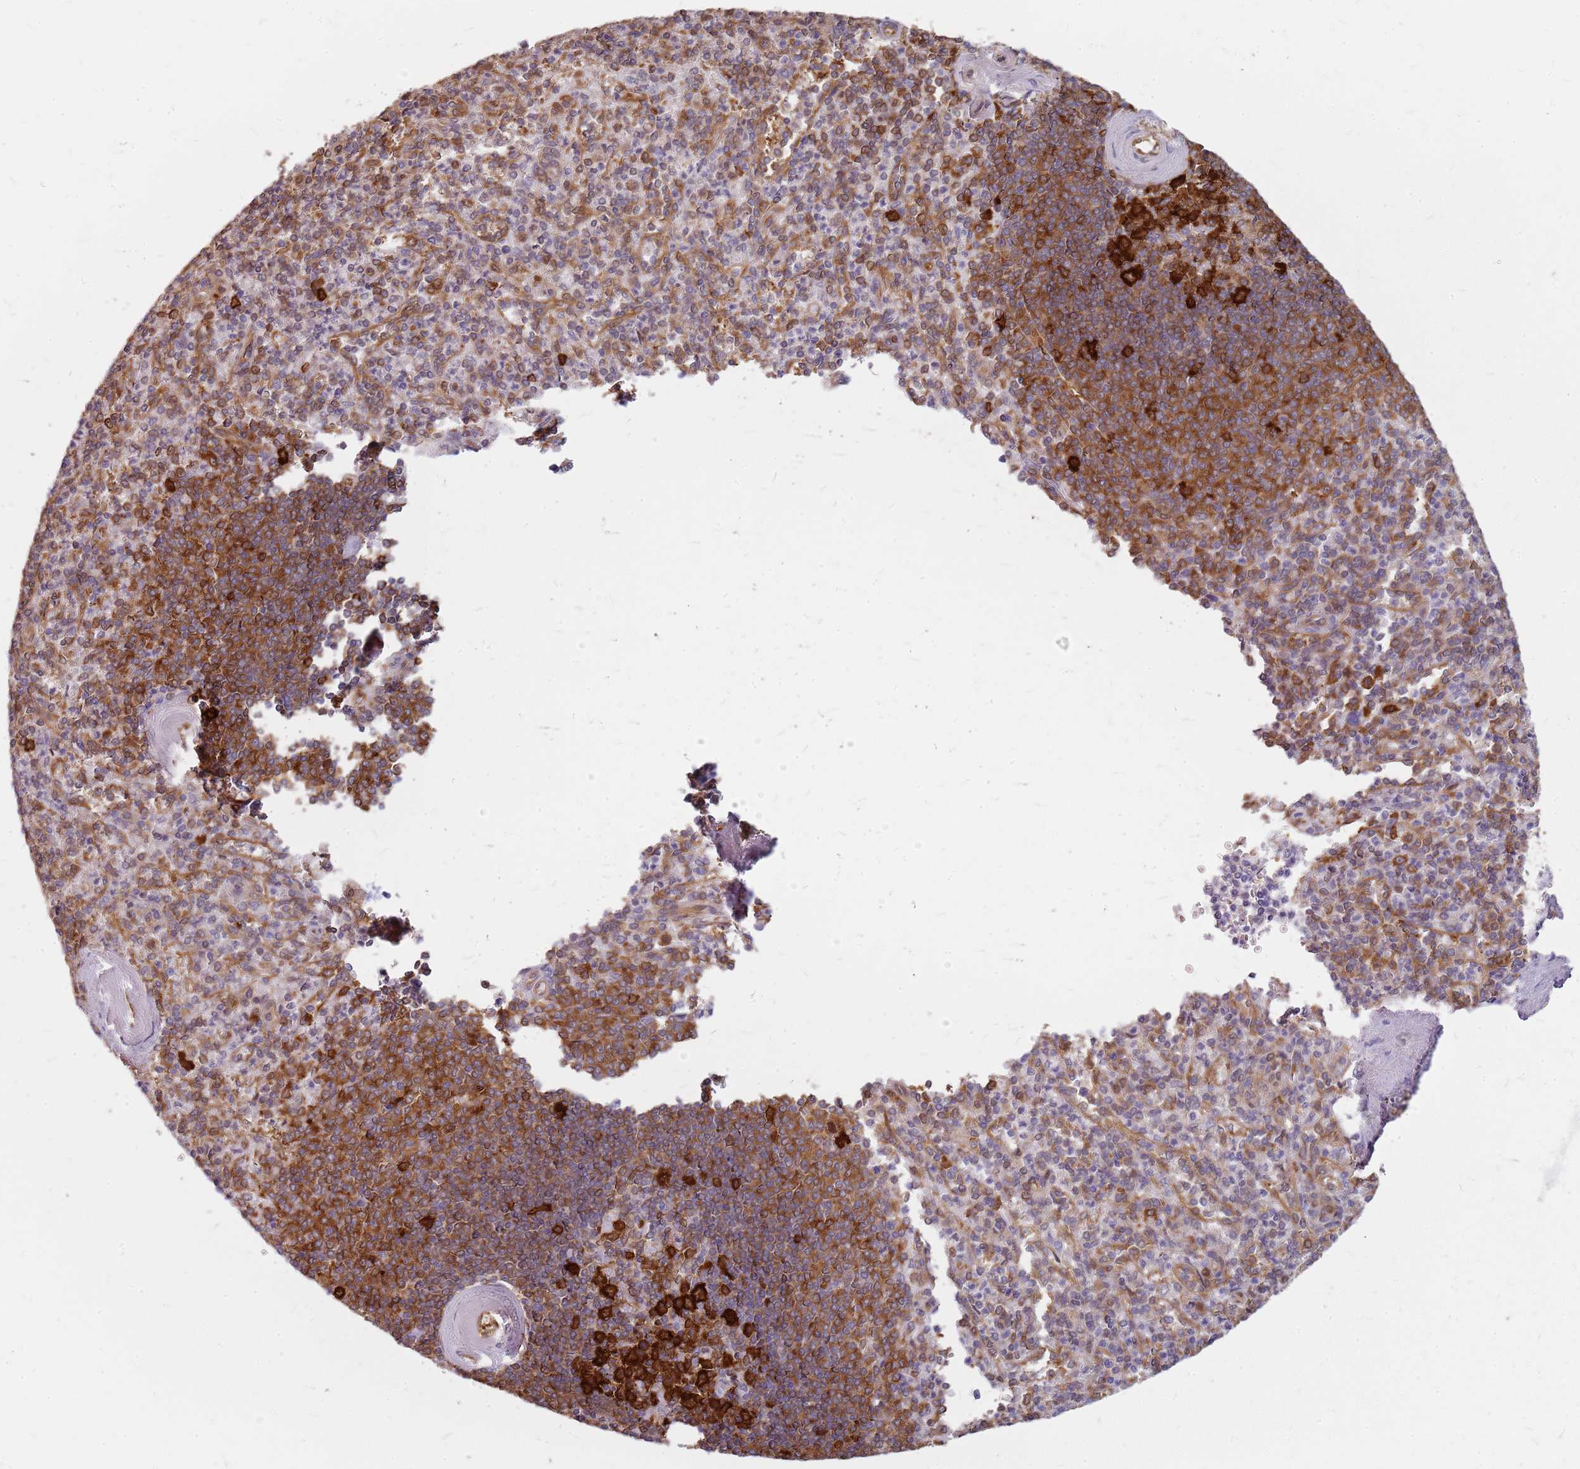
{"staining": {"intensity": "moderate", "quantity": "25%-75%", "location": "cytoplasmic/membranous"}, "tissue": "spleen", "cell_type": "Cells in red pulp", "image_type": "normal", "snomed": [{"axis": "morphology", "description": "Normal tissue, NOS"}, {"axis": "topography", "description": "Spleen"}], "caption": "Moderate cytoplasmic/membranous staining is identified in about 25%-75% of cells in red pulp in benign spleen.", "gene": "HDX", "patient": {"sex": "male", "age": 82}}